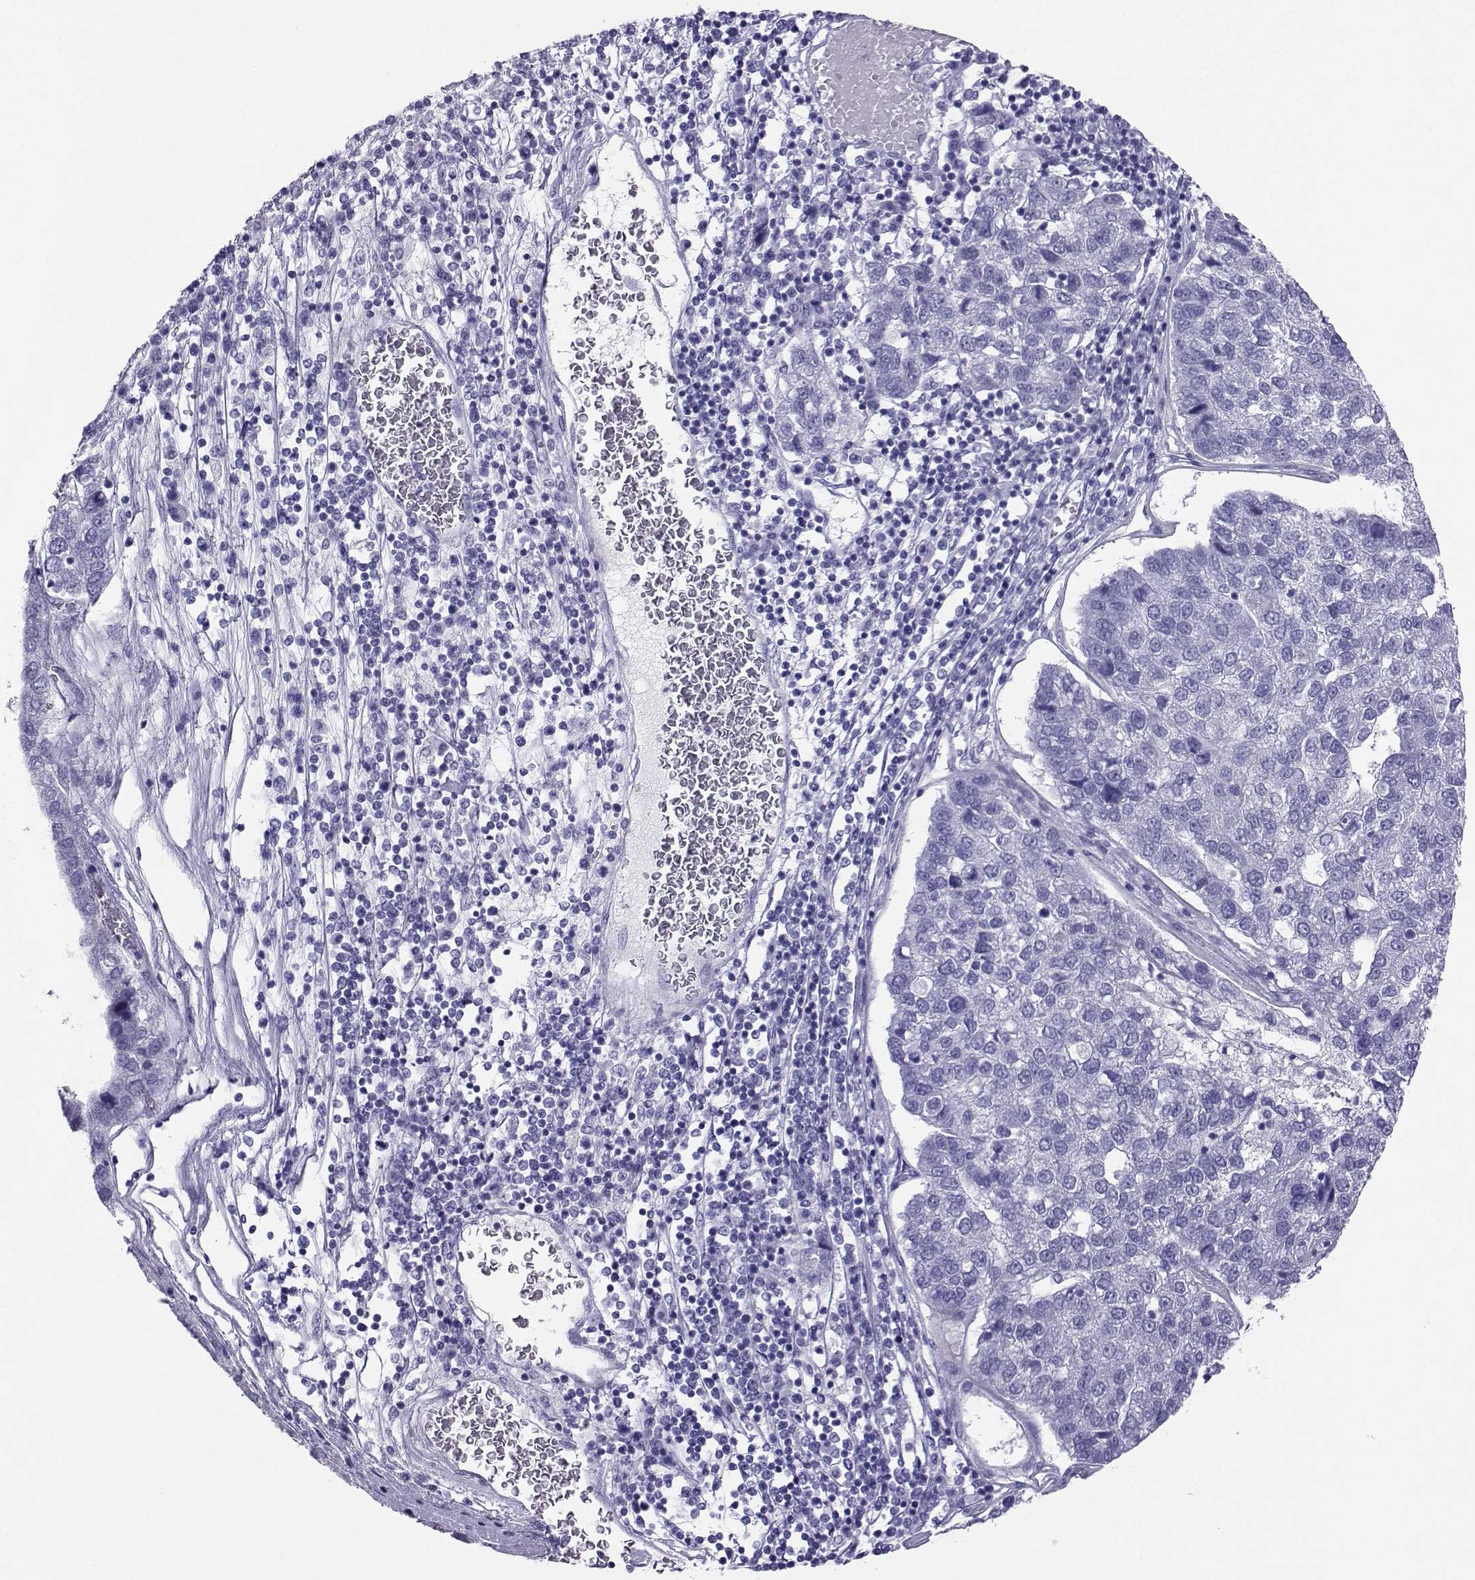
{"staining": {"intensity": "negative", "quantity": "none", "location": "none"}, "tissue": "pancreatic cancer", "cell_type": "Tumor cells", "image_type": "cancer", "snomed": [{"axis": "morphology", "description": "Adenocarcinoma, NOS"}, {"axis": "topography", "description": "Pancreas"}], "caption": "This is an IHC micrograph of human pancreatic cancer (adenocarcinoma). There is no positivity in tumor cells.", "gene": "LORICRIN", "patient": {"sex": "female", "age": 61}}